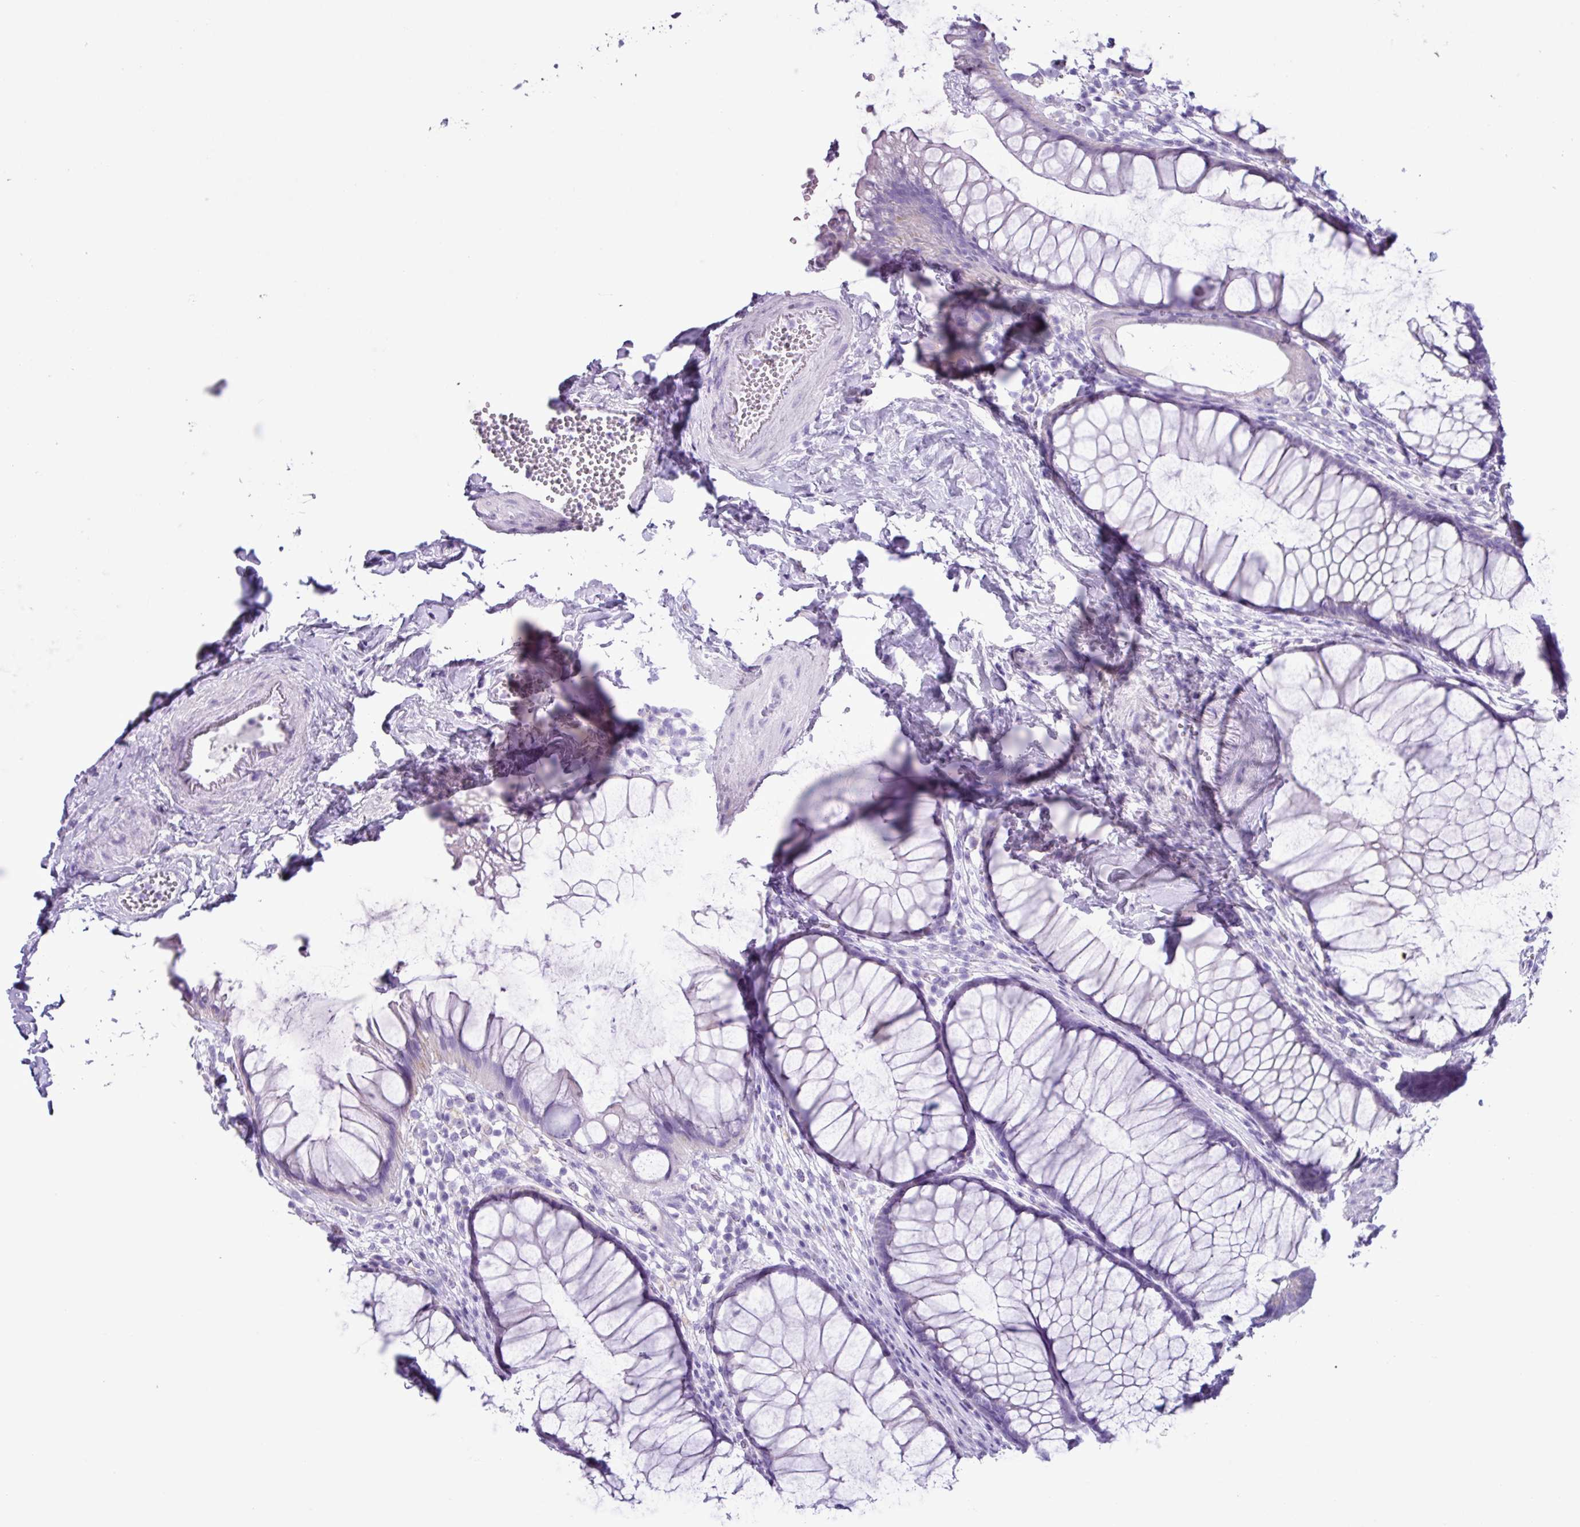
{"staining": {"intensity": "negative", "quantity": "none", "location": "none"}, "tissue": "rectum", "cell_type": "Glandular cells", "image_type": "normal", "snomed": [{"axis": "morphology", "description": "Normal tissue, NOS"}, {"axis": "topography", "description": "Smooth muscle"}, {"axis": "topography", "description": "Rectum"}], "caption": "Immunohistochemistry (IHC) of unremarkable rectum exhibits no positivity in glandular cells.", "gene": "AGO3", "patient": {"sex": "male", "age": 53}}